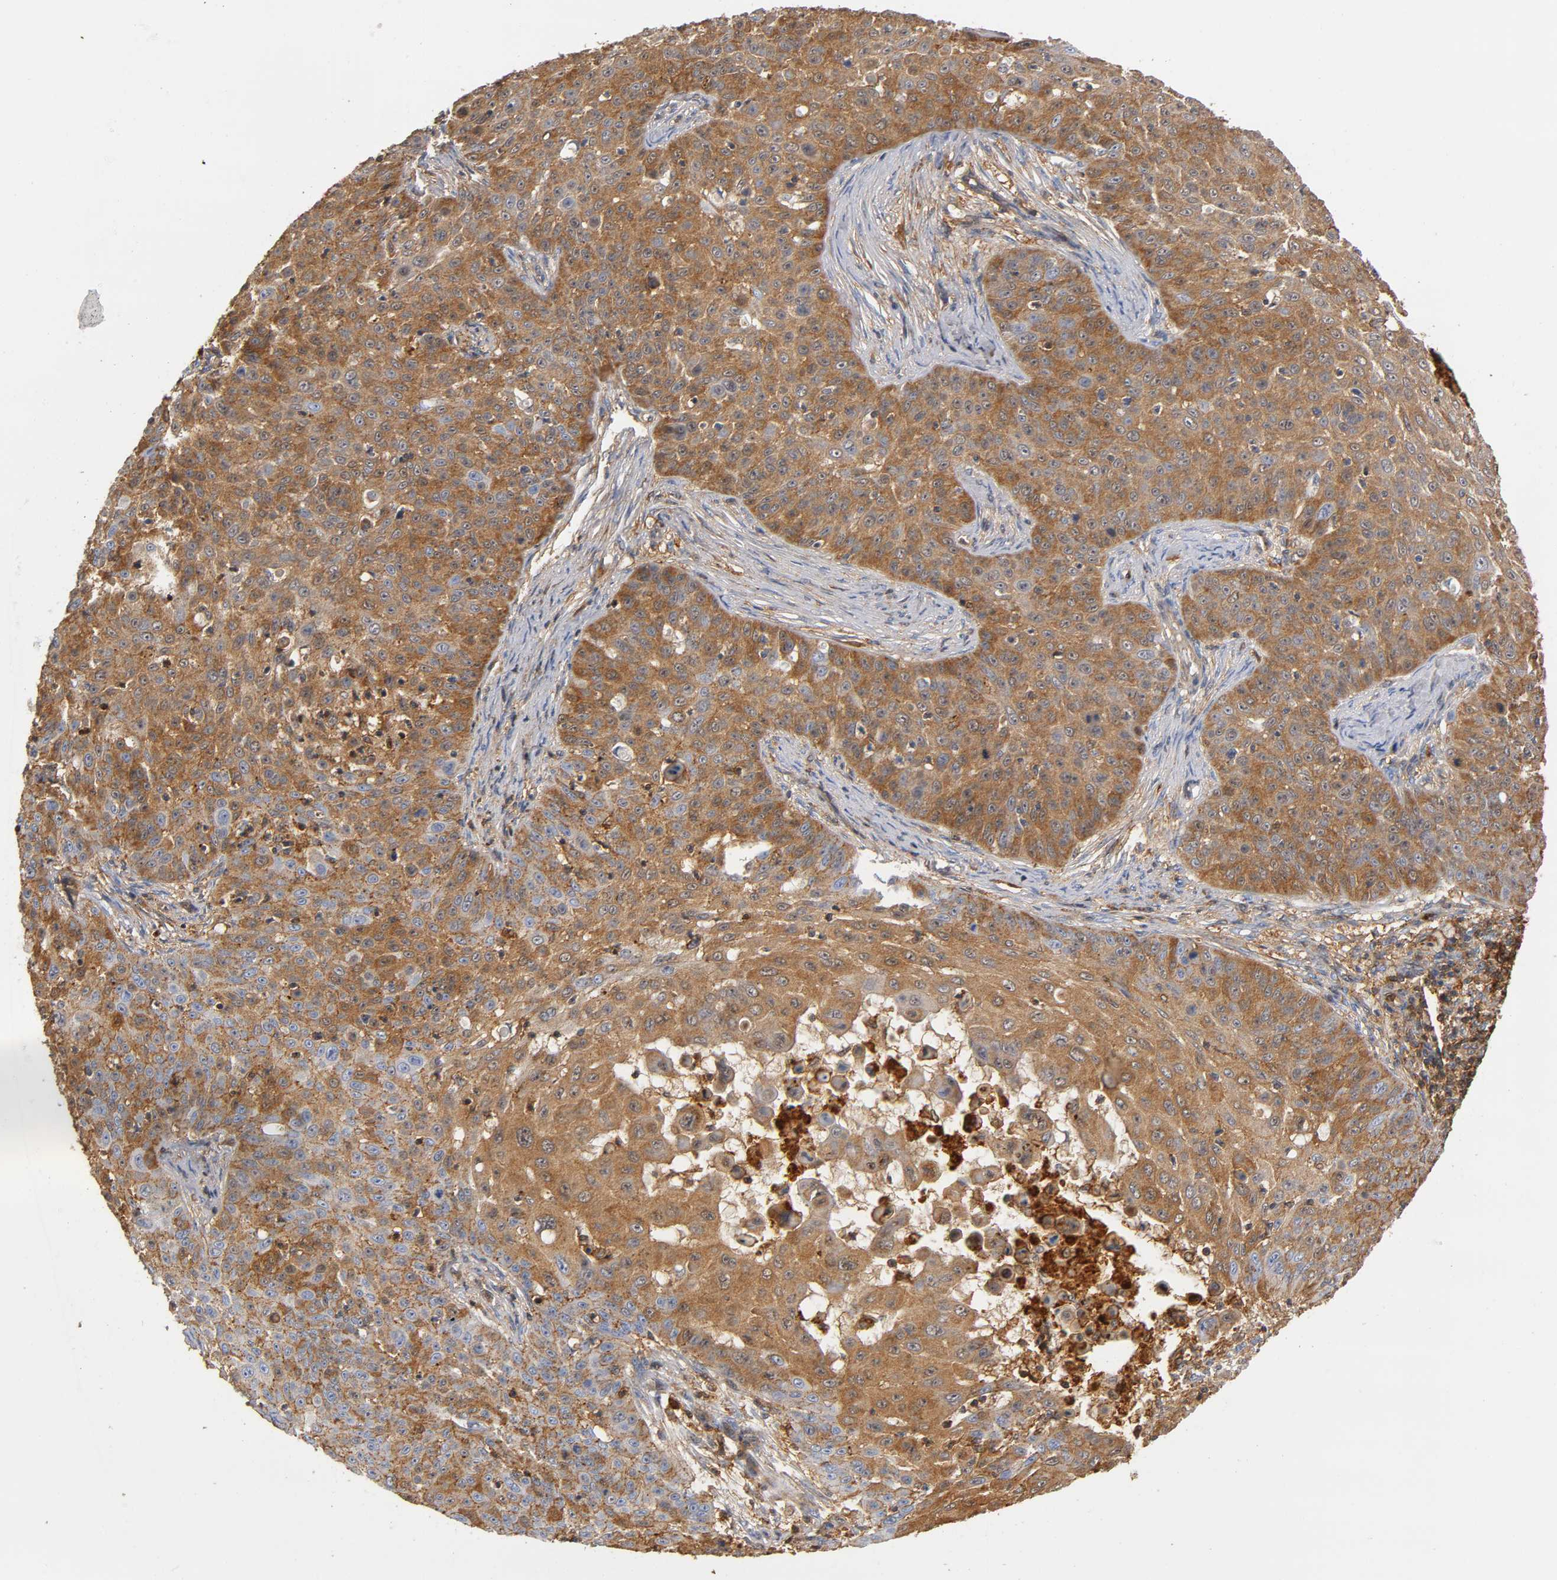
{"staining": {"intensity": "moderate", "quantity": ">75%", "location": "cytoplasmic/membranous"}, "tissue": "skin cancer", "cell_type": "Tumor cells", "image_type": "cancer", "snomed": [{"axis": "morphology", "description": "Squamous cell carcinoma, NOS"}, {"axis": "topography", "description": "Skin"}], "caption": "The histopathology image exhibits a brown stain indicating the presence of a protein in the cytoplasmic/membranous of tumor cells in skin squamous cell carcinoma.", "gene": "ANXA11", "patient": {"sex": "male", "age": 82}}